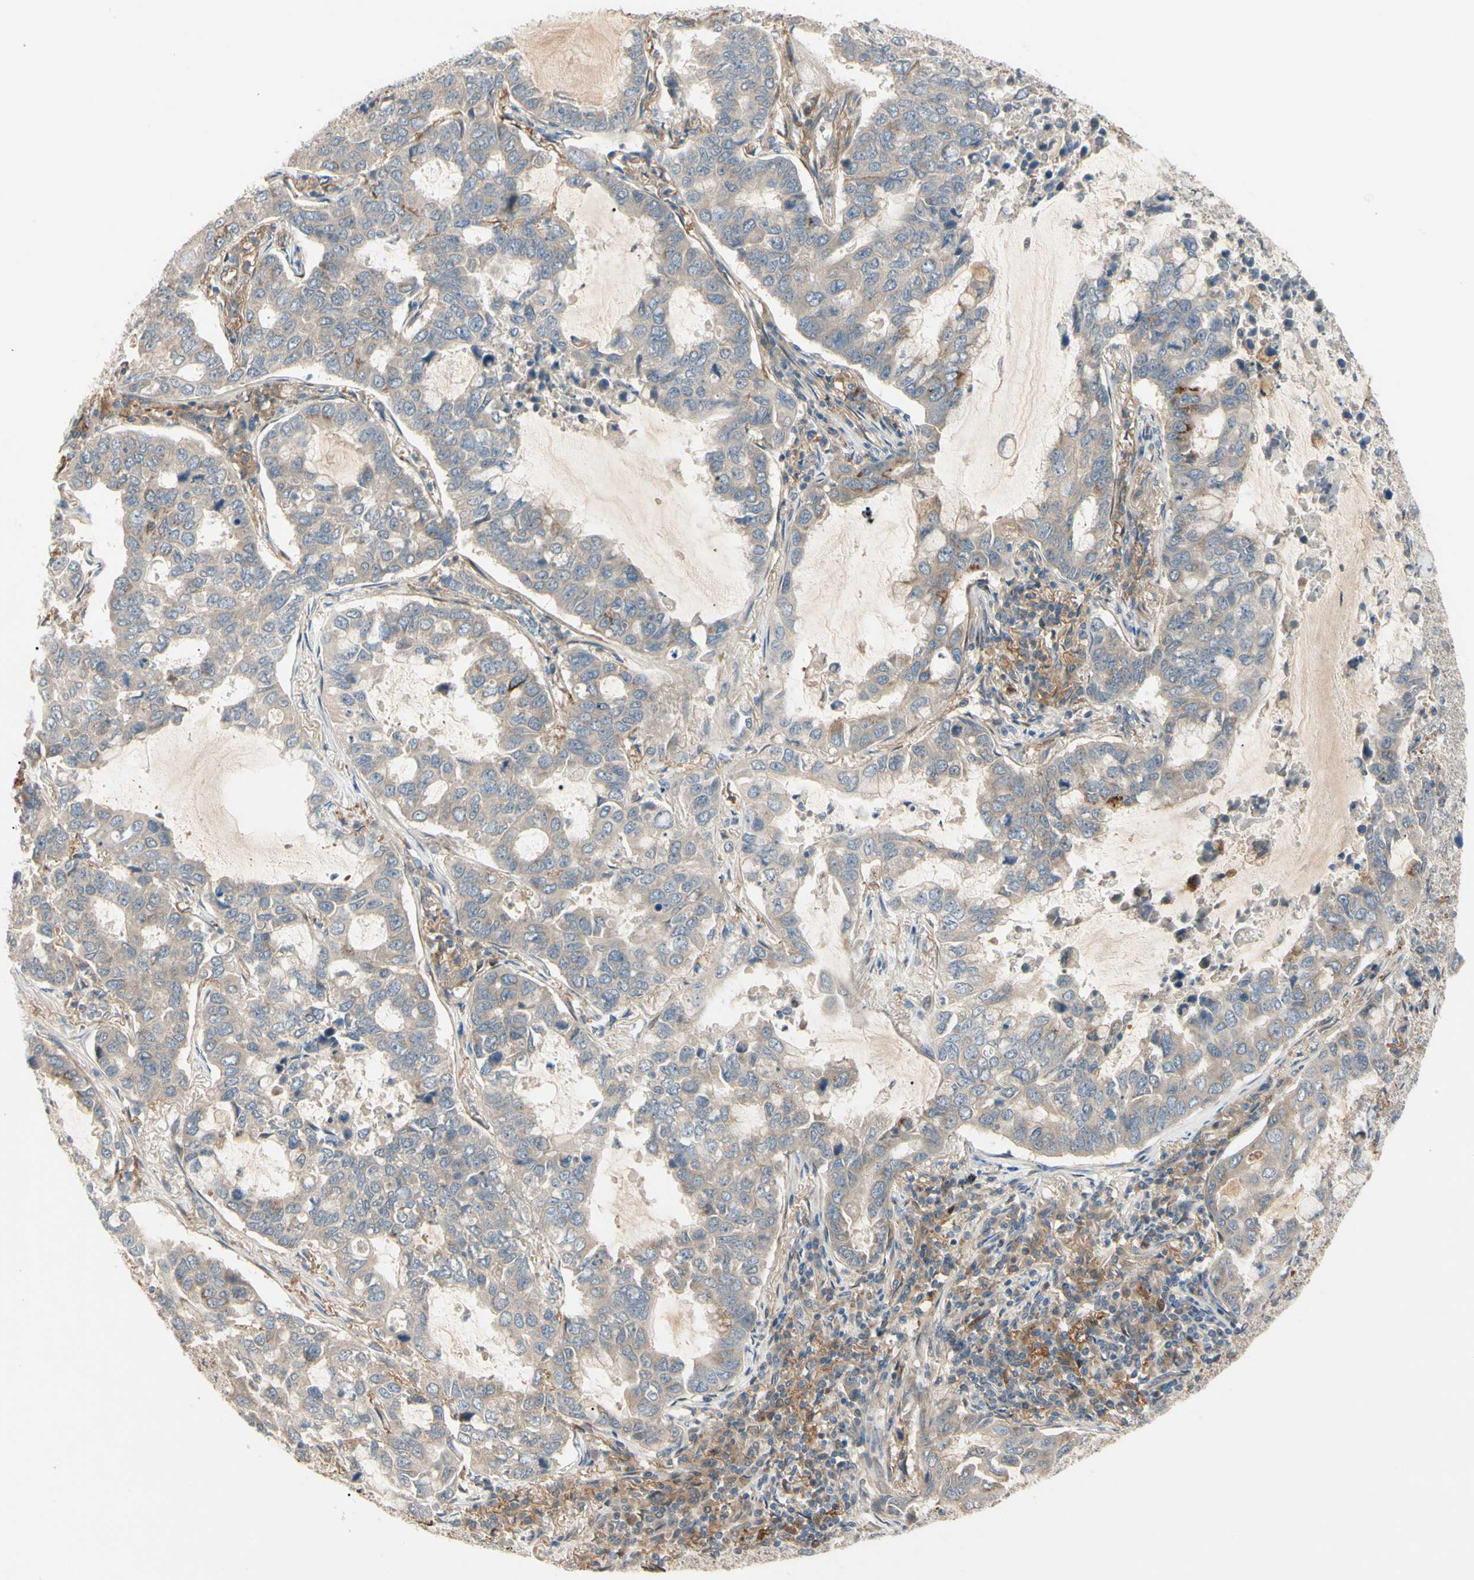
{"staining": {"intensity": "moderate", "quantity": ">75%", "location": "cytoplasmic/membranous"}, "tissue": "lung cancer", "cell_type": "Tumor cells", "image_type": "cancer", "snomed": [{"axis": "morphology", "description": "Adenocarcinoma, NOS"}, {"axis": "topography", "description": "Lung"}], "caption": "Moderate cytoplasmic/membranous protein expression is seen in about >75% of tumor cells in lung cancer.", "gene": "F2R", "patient": {"sex": "male", "age": 64}}